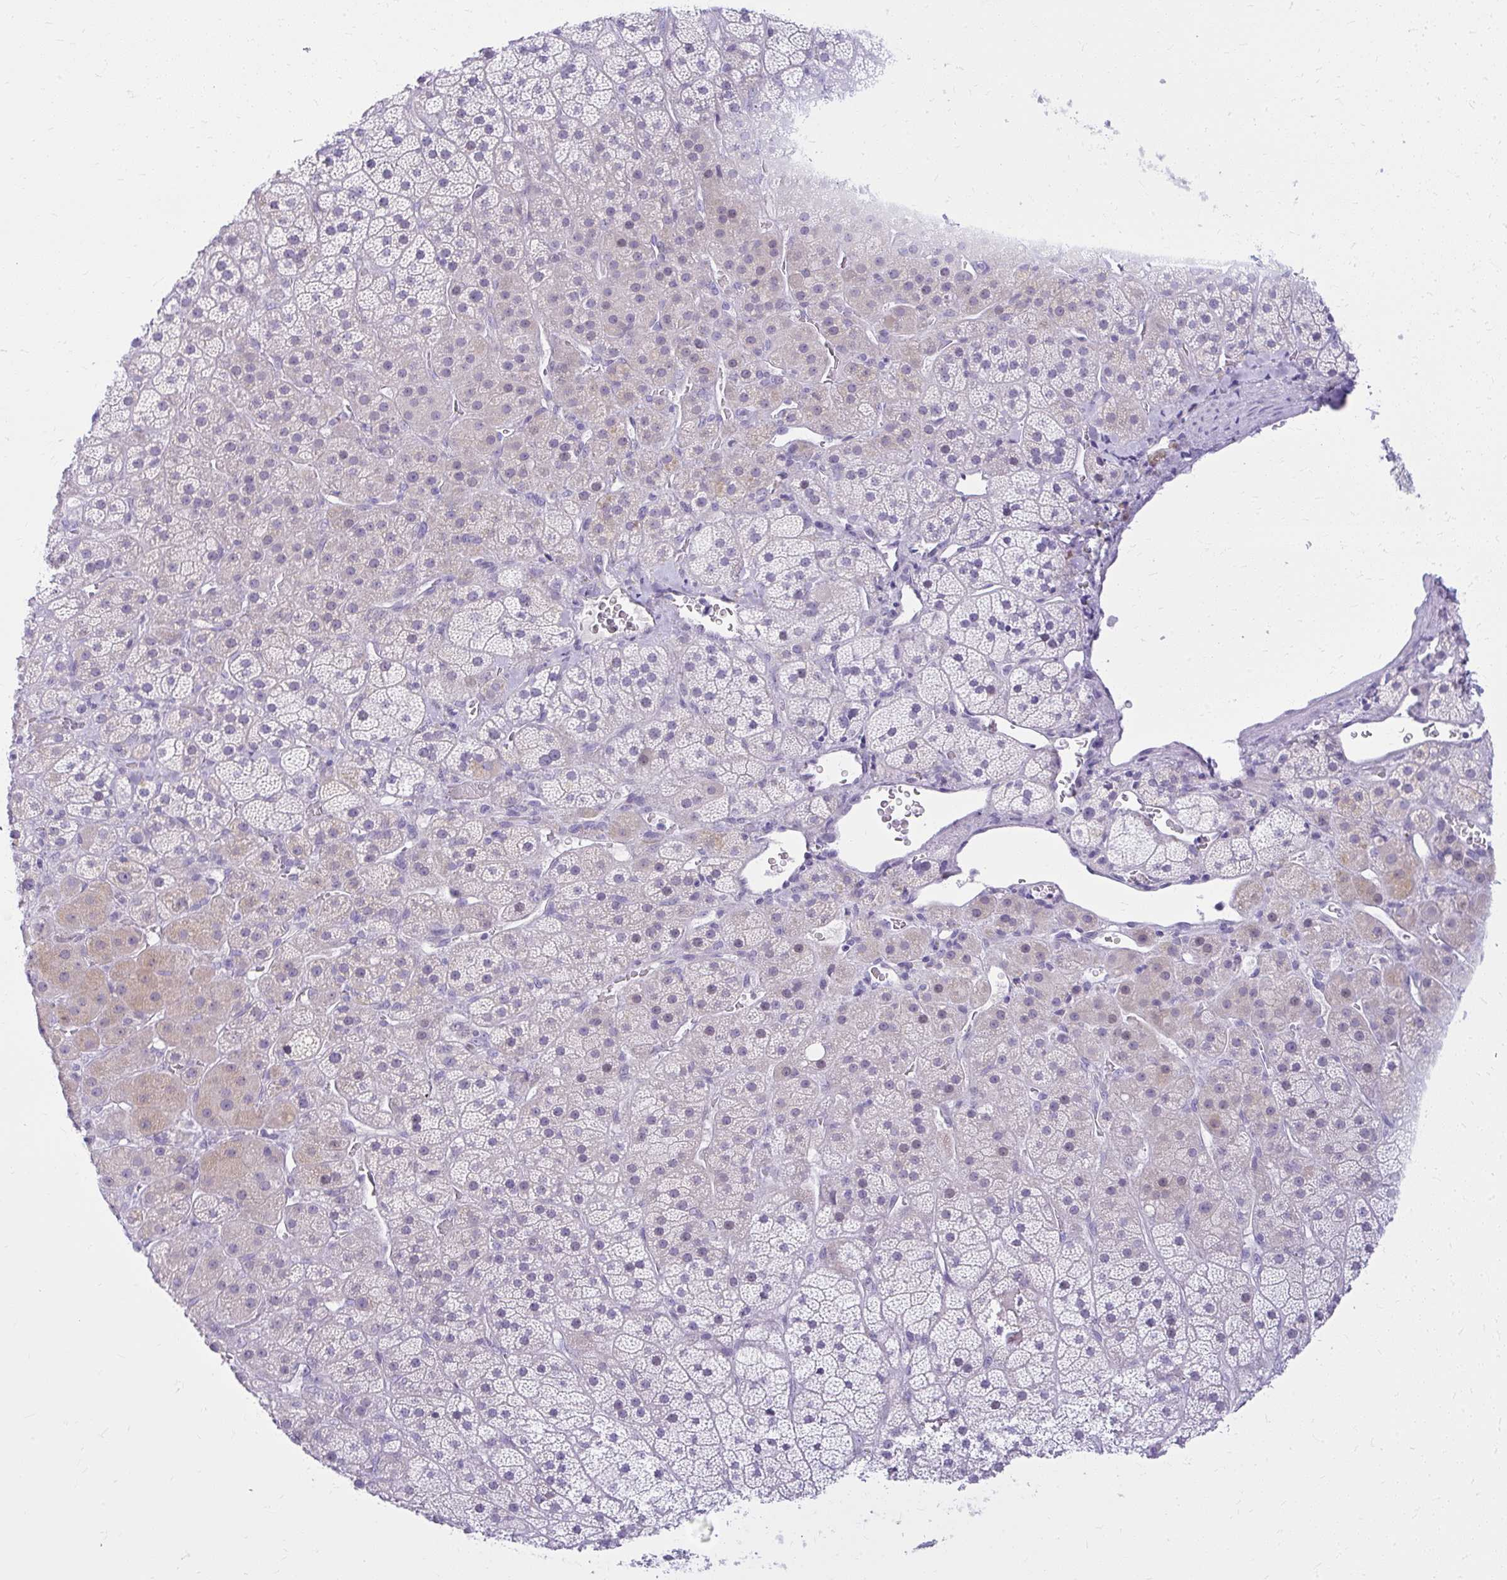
{"staining": {"intensity": "negative", "quantity": "none", "location": "none"}, "tissue": "adrenal gland", "cell_type": "Glandular cells", "image_type": "normal", "snomed": [{"axis": "morphology", "description": "Normal tissue, NOS"}, {"axis": "topography", "description": "Adrenal gland"}], "caption": "Protein analysis of normal adrenal gland displays no significant staining in glandular cells. (IHC, brightfield microscopy, high magnification).", "gene": "PRAP1", "patient": {"sex": "male", "age": 57}}